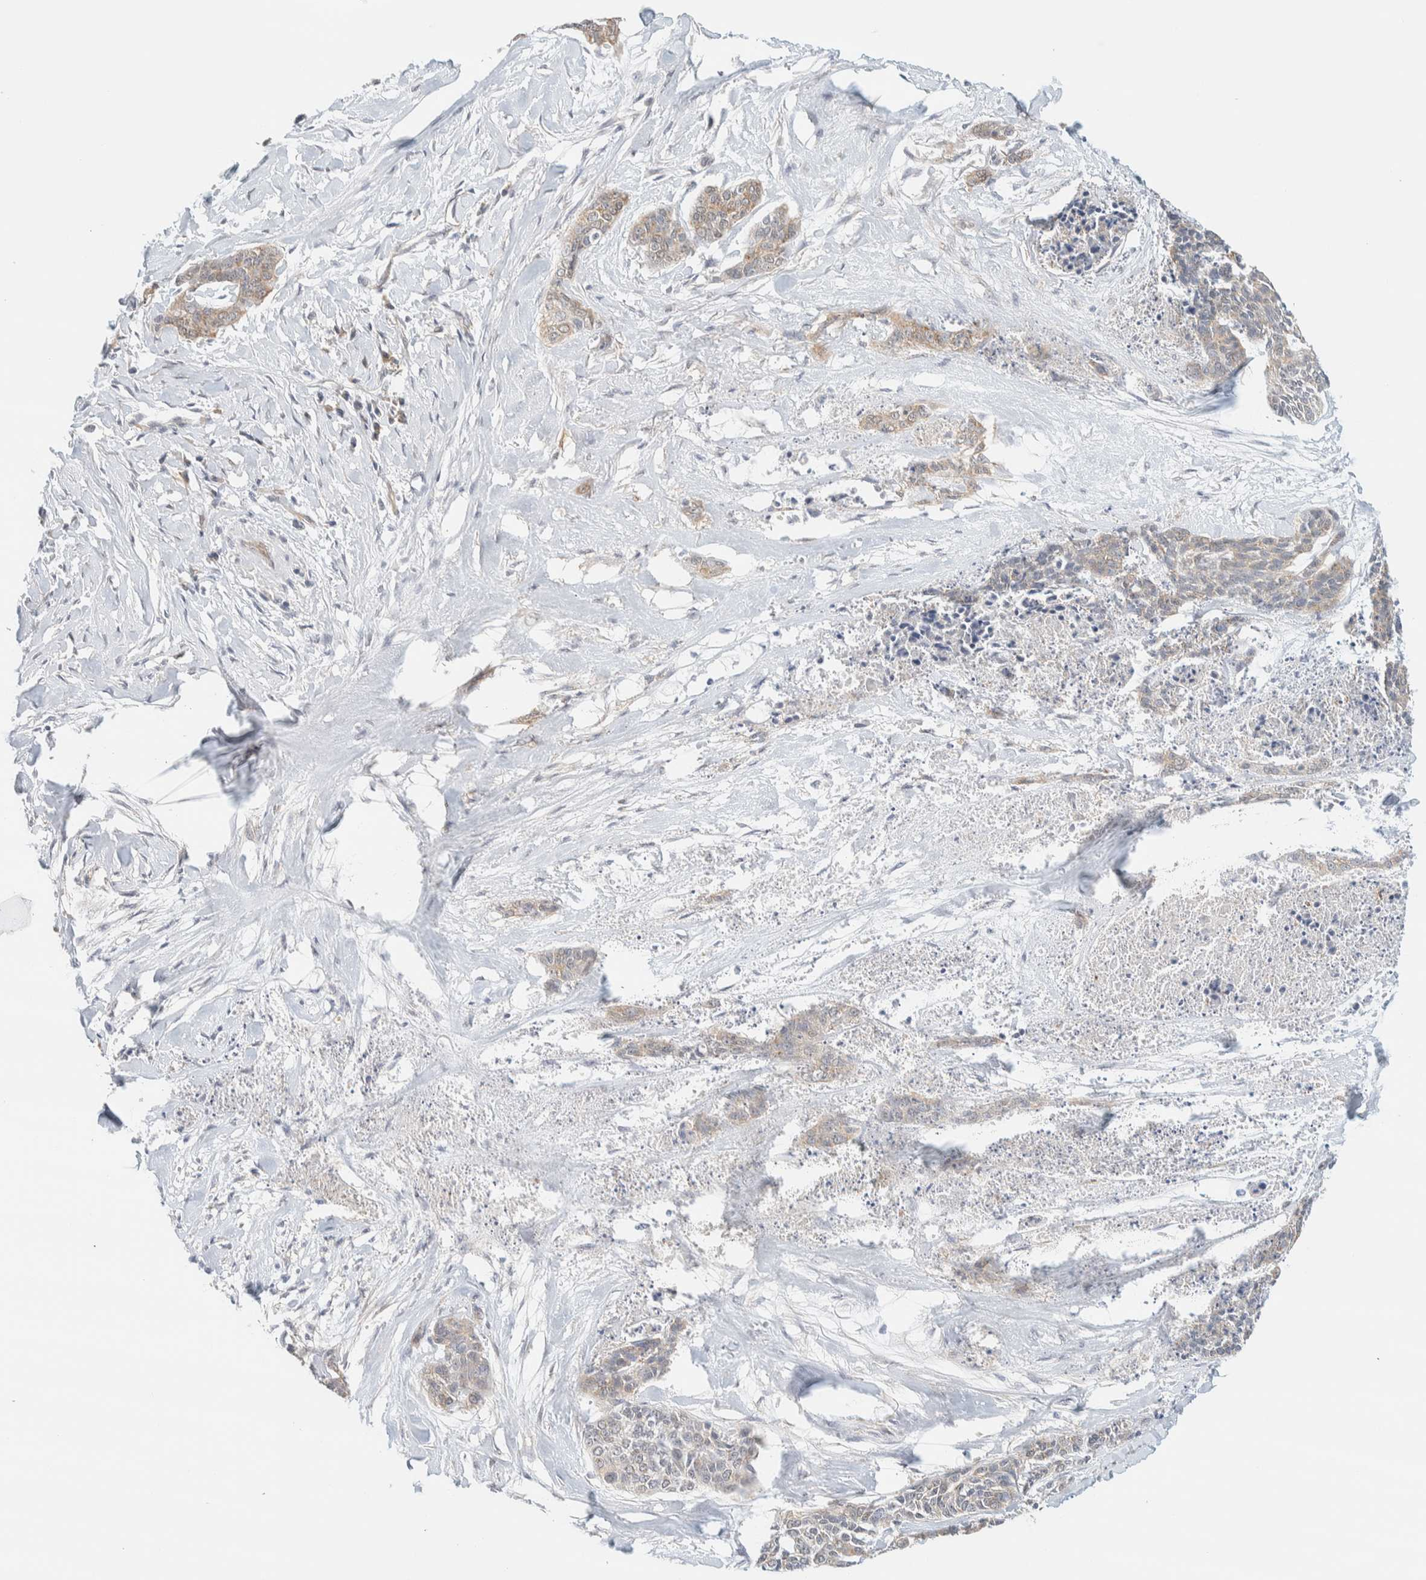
{"staining": {"intensity": "weak", "quantity": ">75%", "location": "cytoplasmic/membranous"}, "tissue": "skin cancer", "cell_type": "Tumor cells", "image_type": "cancer", "snomed": [{"axis": "morphology", "description": "Basal cell carcinoma"}, {"axis": "topography", "description": "Skin"}], "caption": "Protein staining shows weak cytoplasmic/membranous expression in about >75% of tumor cells in skin cancer.", "gene": "TBC1D8B", "patient": {"sex": "female", "age": 64}}